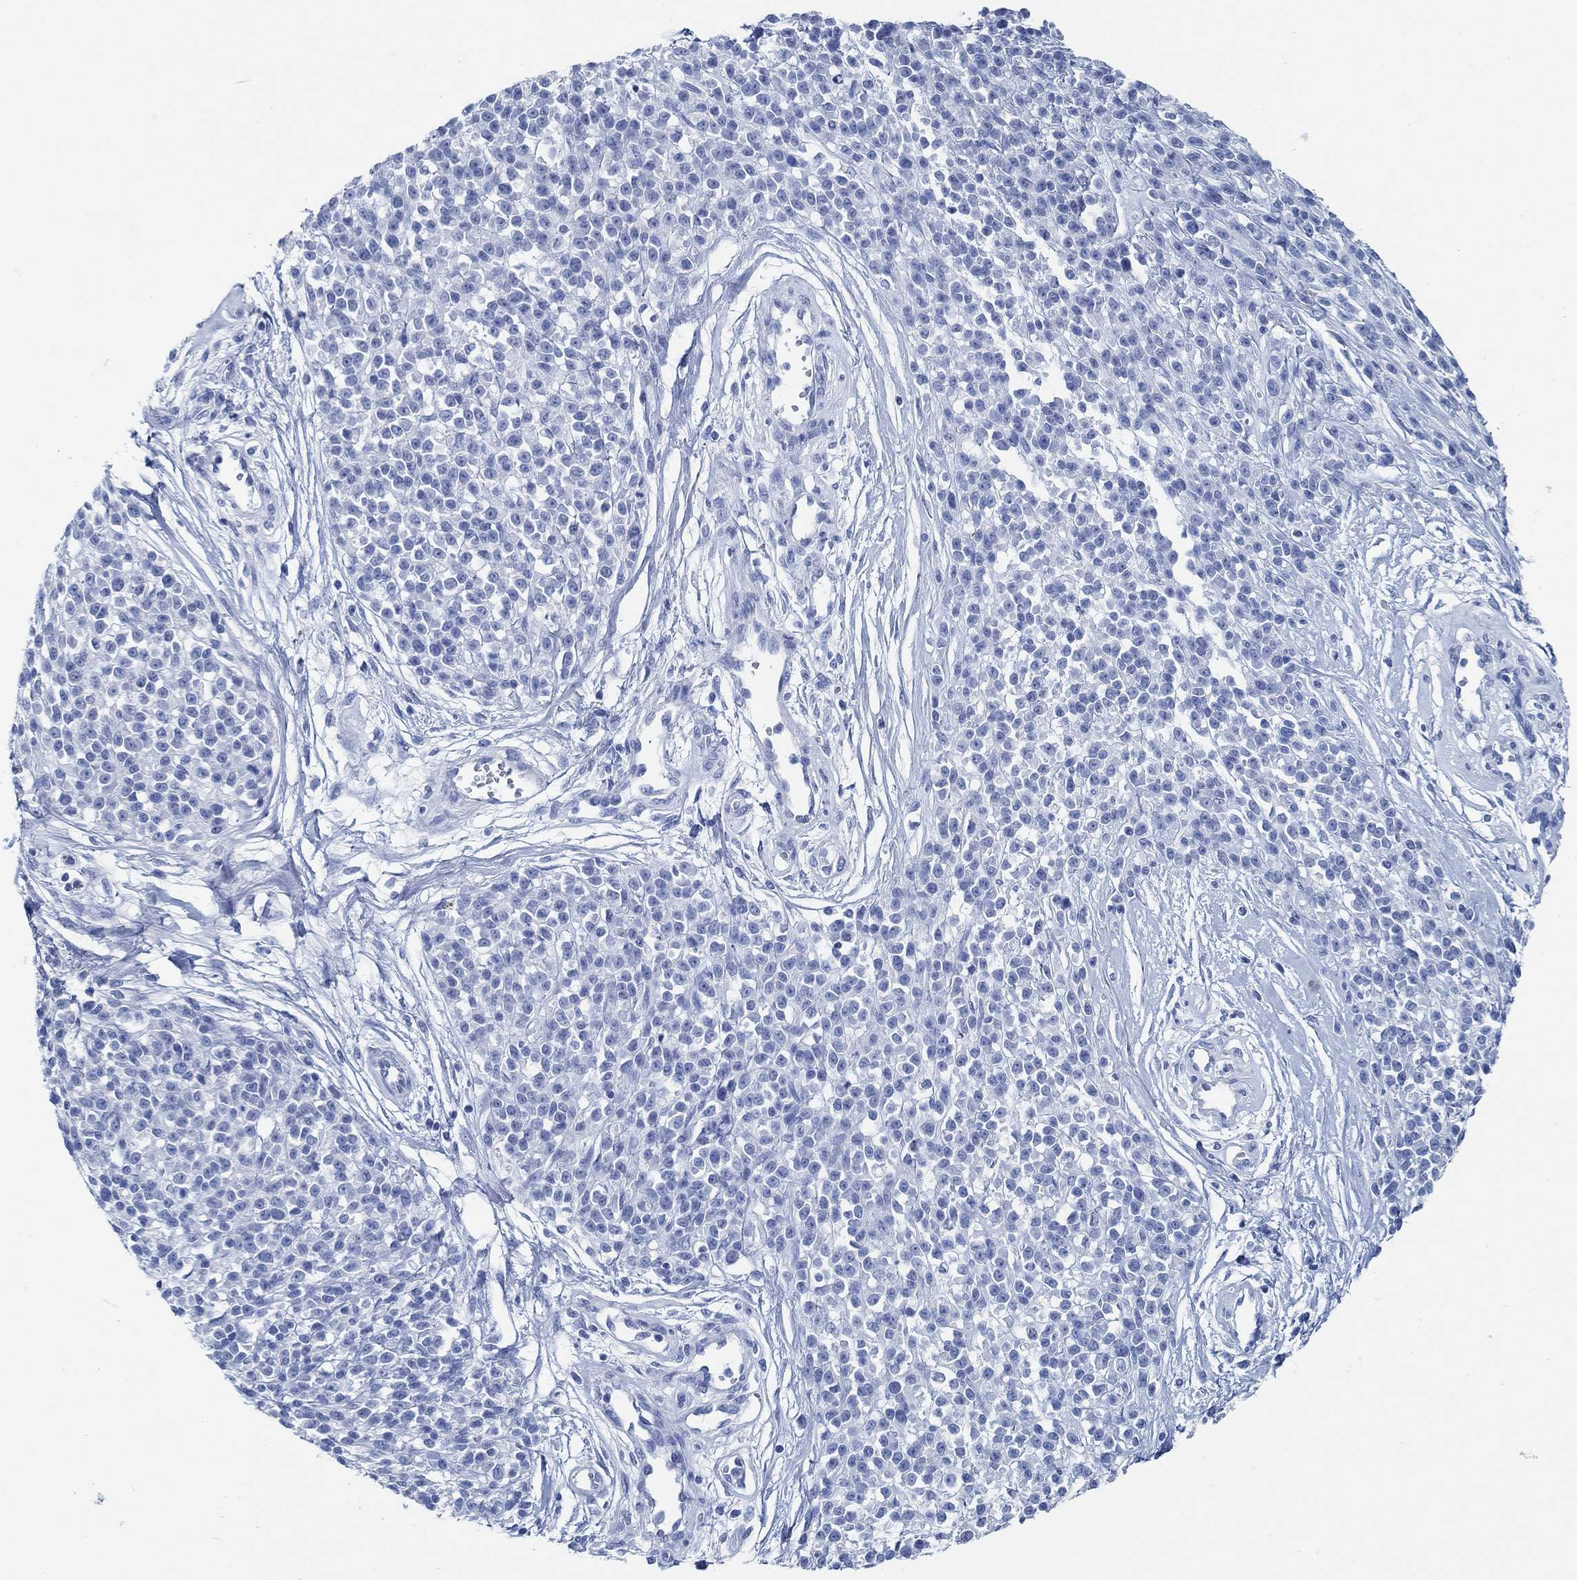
{"staining": {"intensity": "negative", "quantity": "none", "location": "none"}, "tissue": "melanoma", "cell_type": "Tumor cells", "image_type": "cancer", "snomed": [{"axis": "morphology", "description": "Malignant melanoma, NOS"}, {"axis": "topography", "description": "Skin"}, {"axis": "topography", "description": "Skin of trunk"}], "caption": "Human melanoma stained for a protein using immunohistochemistry demonstrates no expression in tumor cells.", "gene": "SLC45A1", "patient": {"sex": "male", "age": 74}}